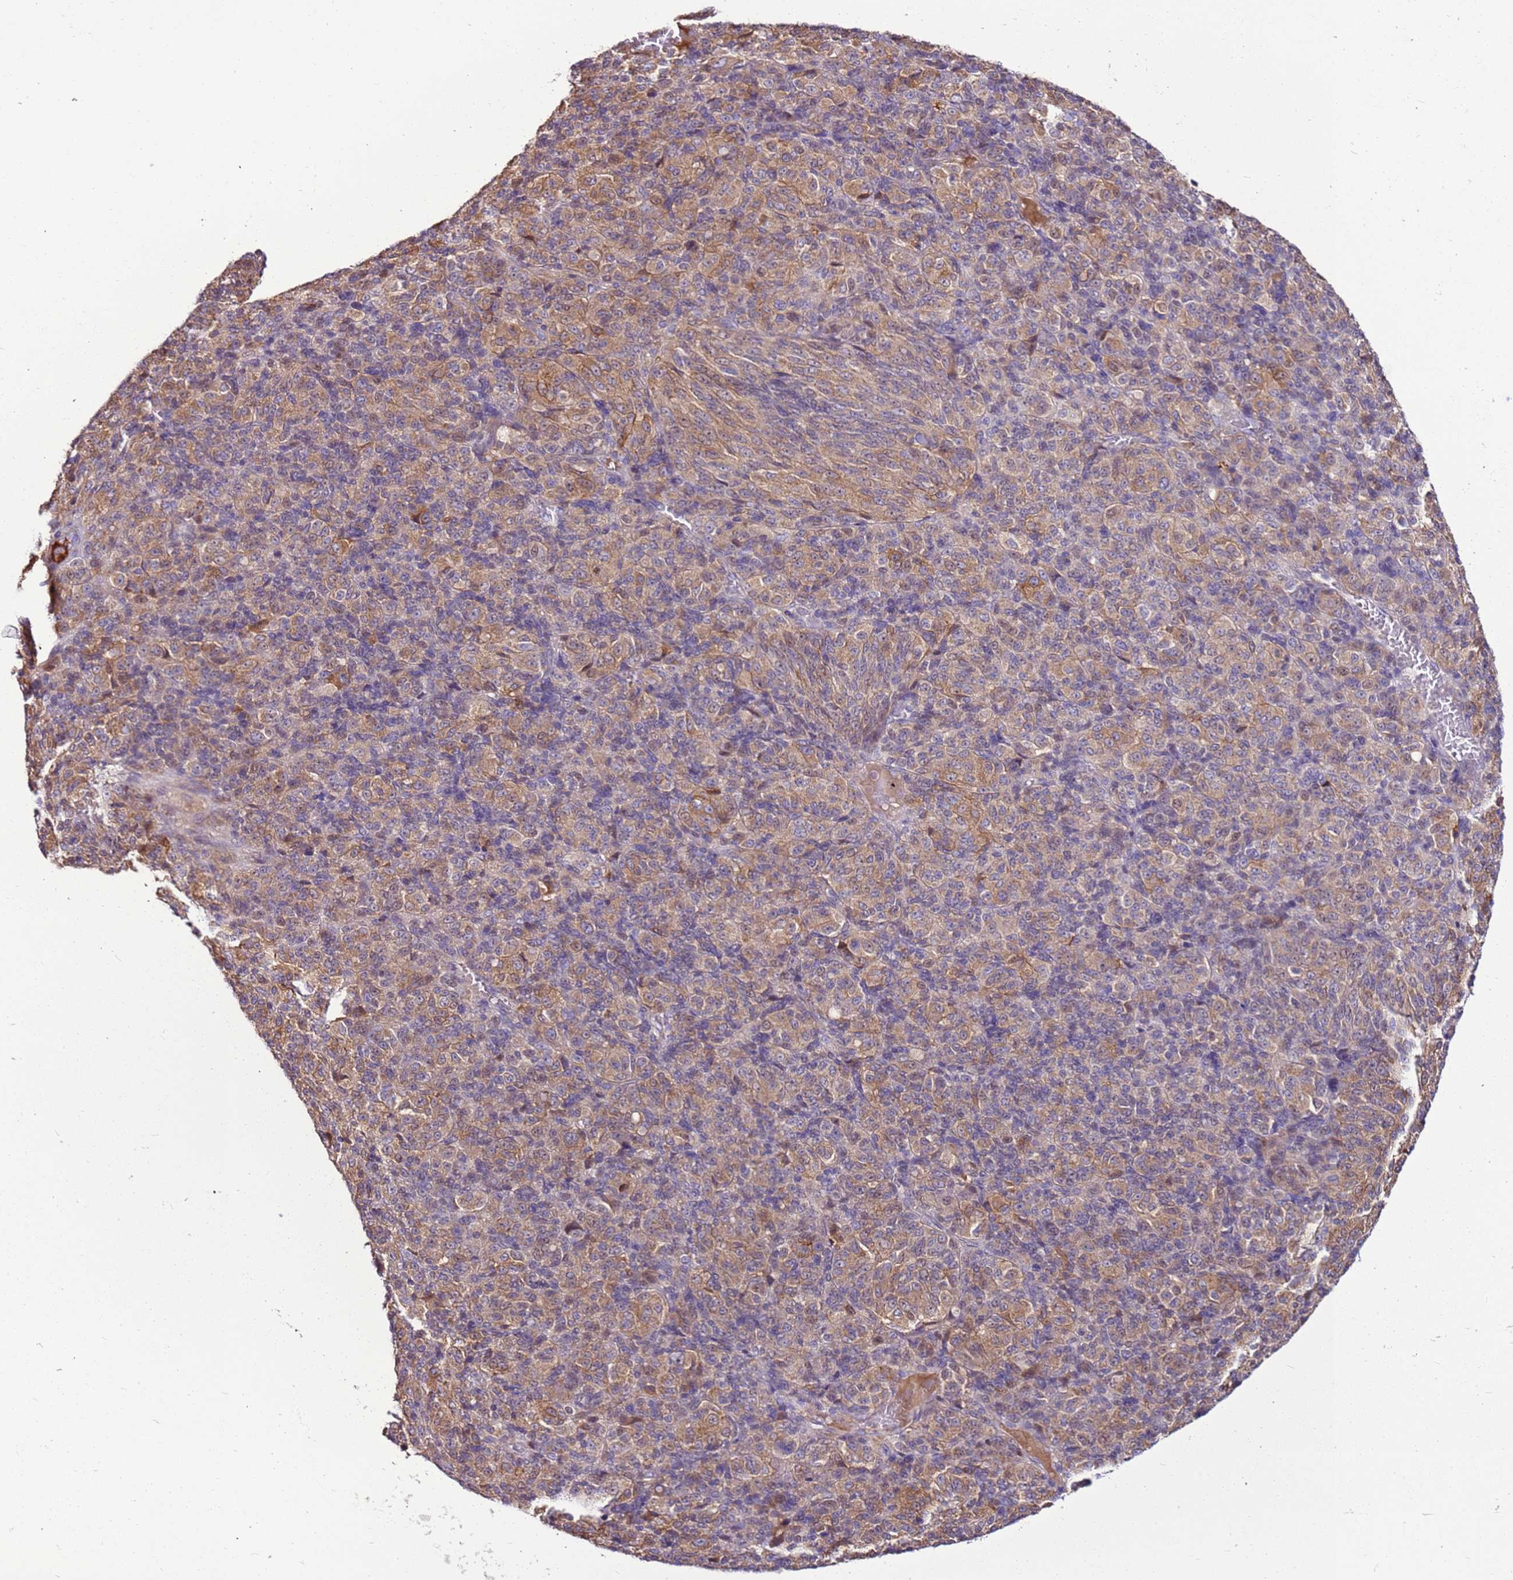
{"staining": {"intensity": "moderate", "quantity": ">75%", "location": "cytoplasmic/membranous"}, "tissue": "melanoma", "cell_type": "Tumor cells", "image_type": "cancer", "snomed": [{"axis": "morphology", "description": "Malignant melanoma, Metastatic site"}, {"axis": "topography", "description": "Brain"}], "caption": "Melanoma was stained to show a protein in brown. There is medium levels of moderate cytoplasmic/membranous expression in about >75% of tumor cells.", "gene": "SLC38A5", "patient": {"sex": "female", "age": 56}}